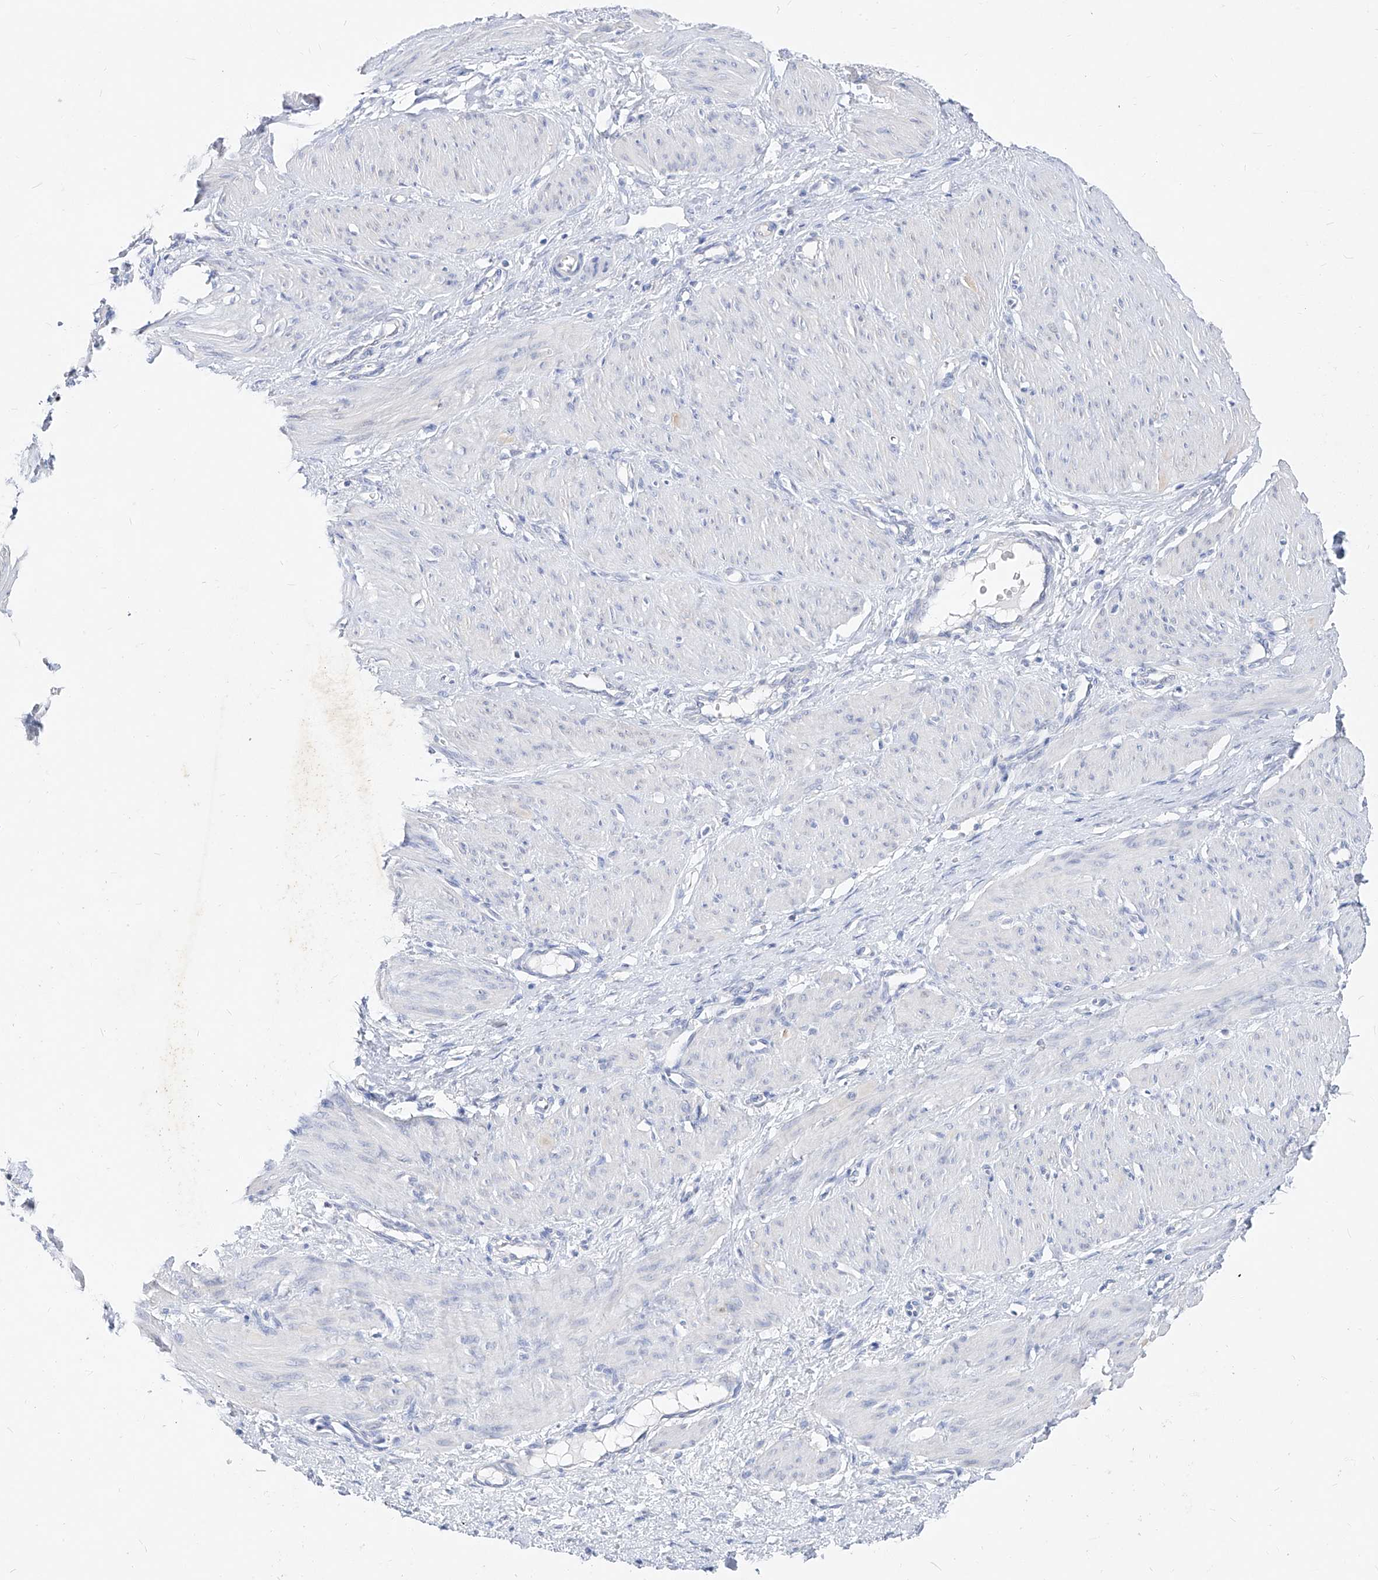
{"staining": {"intensity": "negative", "quantity": "none", "location": "none"}, "tissue": "smooth muscle", "cell_type": "Smooth muscle cells", "image_type": "normal", "snomed": [{"axis": "morphology", "description": "Normal tissue, NOS"}, {"axis": "topography", "description": "Endometrium"}], "caption": "A high-resolution photomicrograph shows immunohistochemistry staining of benign smooth muscle, which displays no significant expression in smooth muscle cells.", "gene": "UFL1", "patient": {"sex": "female", "age": 33}}